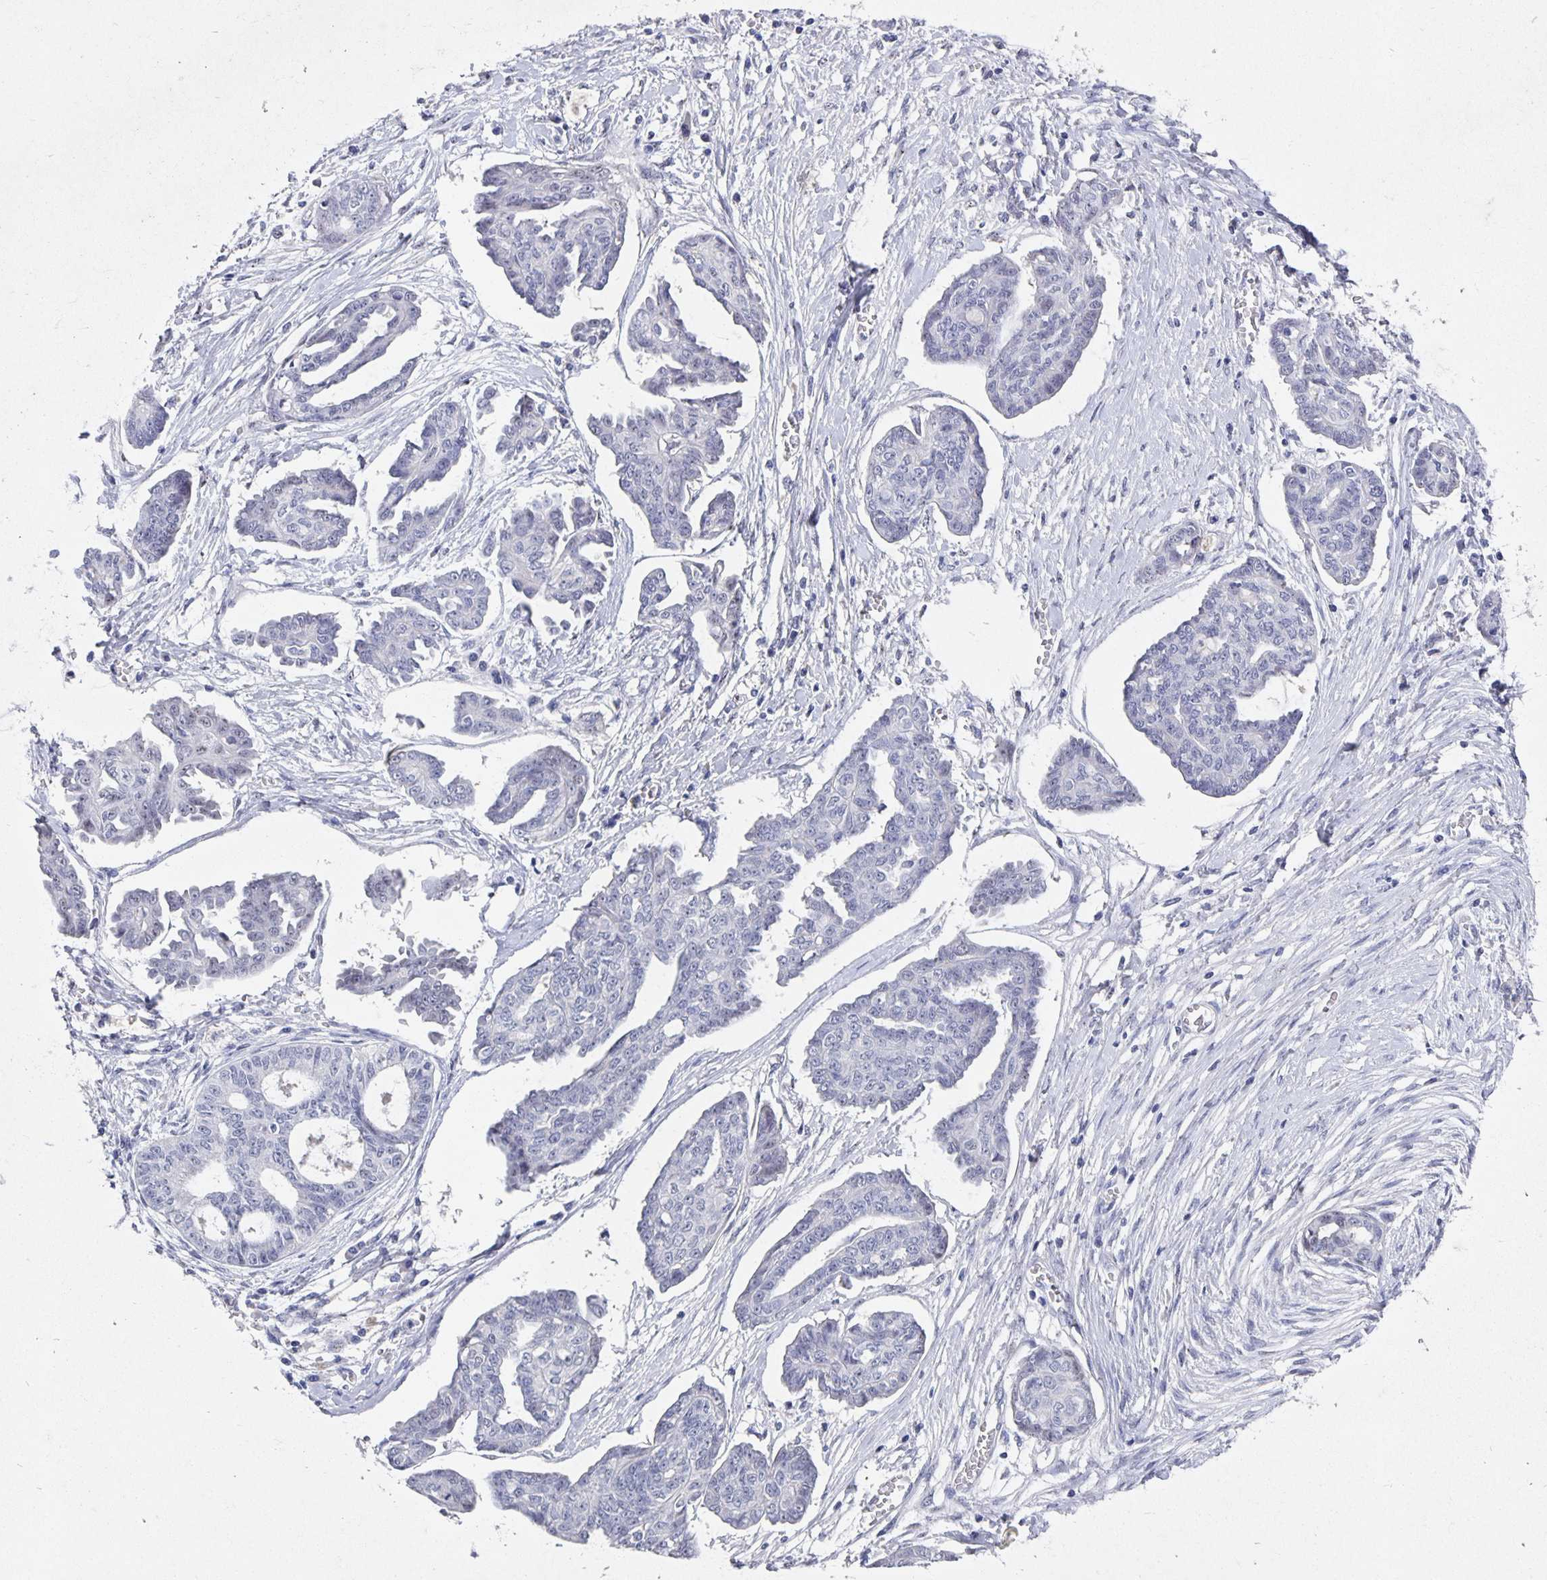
{"staining": {"intensity": "negative", "quantity": "none", "location": "none"}, "tissue": "ovarian cancer", "cell_type": "Tumor cells", "image_type": "cancer", "snomed": [{"axis": "morphology", "description": "Cystadenocarcinoma, serous, NOS"}, {"axis": "topography", "description": "Ovary"}], "caption": "Tumor cells are negative for protein expression in human ovarian cancer (serous cystadenocarcinoma).", "gene": "SMOC1", "patient": {"sex": "female", "age": 71}}